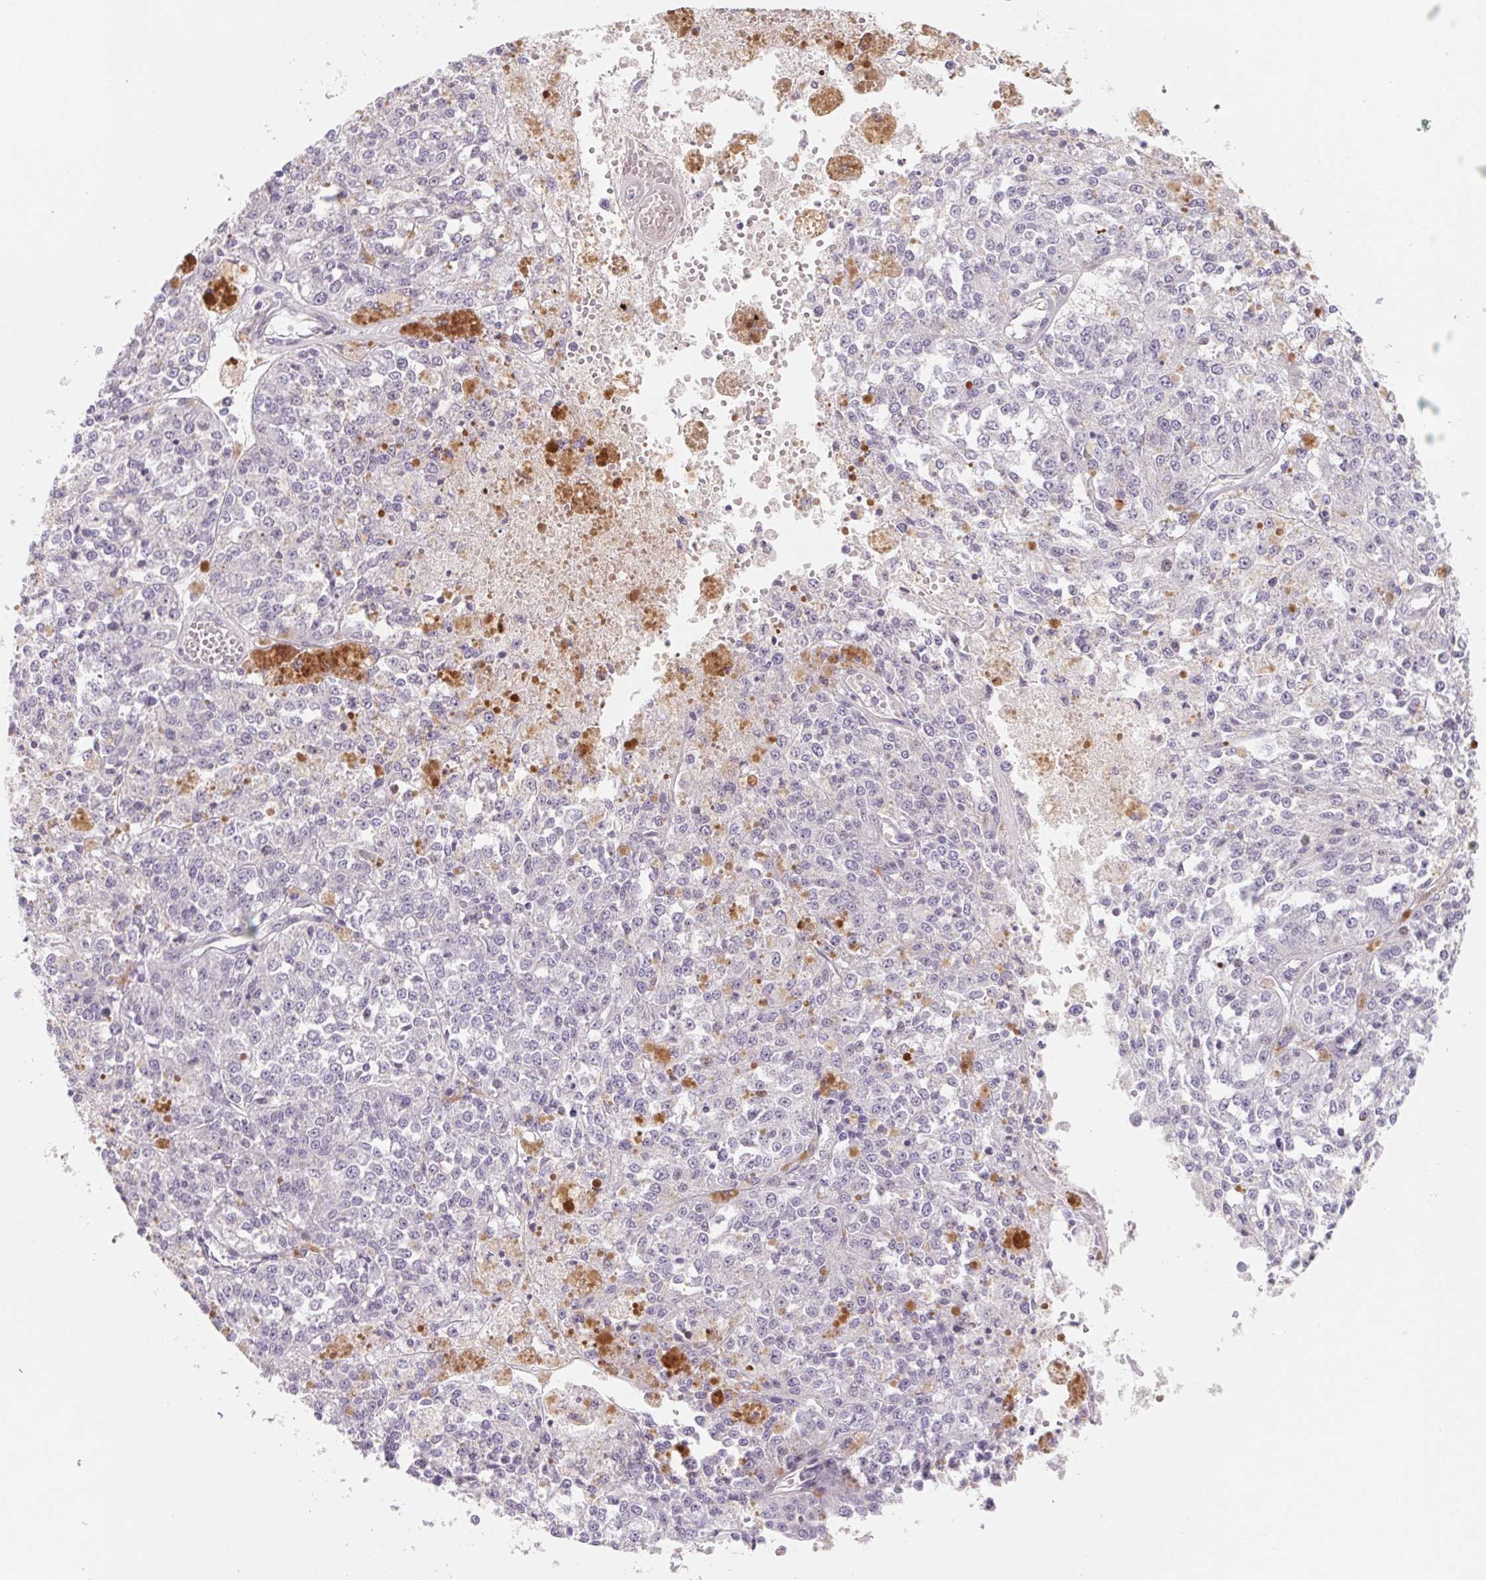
{"staining": {"intensity": "negative", "quantity": "none", "location": "none"}, "tissue": "melanoma", "cell_type": "Tumor cells", "image_type": "cancer", "snomed": [{"axis": "morphology", "description": "Malignant melanoma, Metastatic site"}, {"axis": "topography", "description": "Lymph node"}], "caption": "Tumor cells are negative for protein expression in human malignant melanoma (metastatic site).", "gene": "CTNND2", "patient": {"sex": "female", "age": 64}}